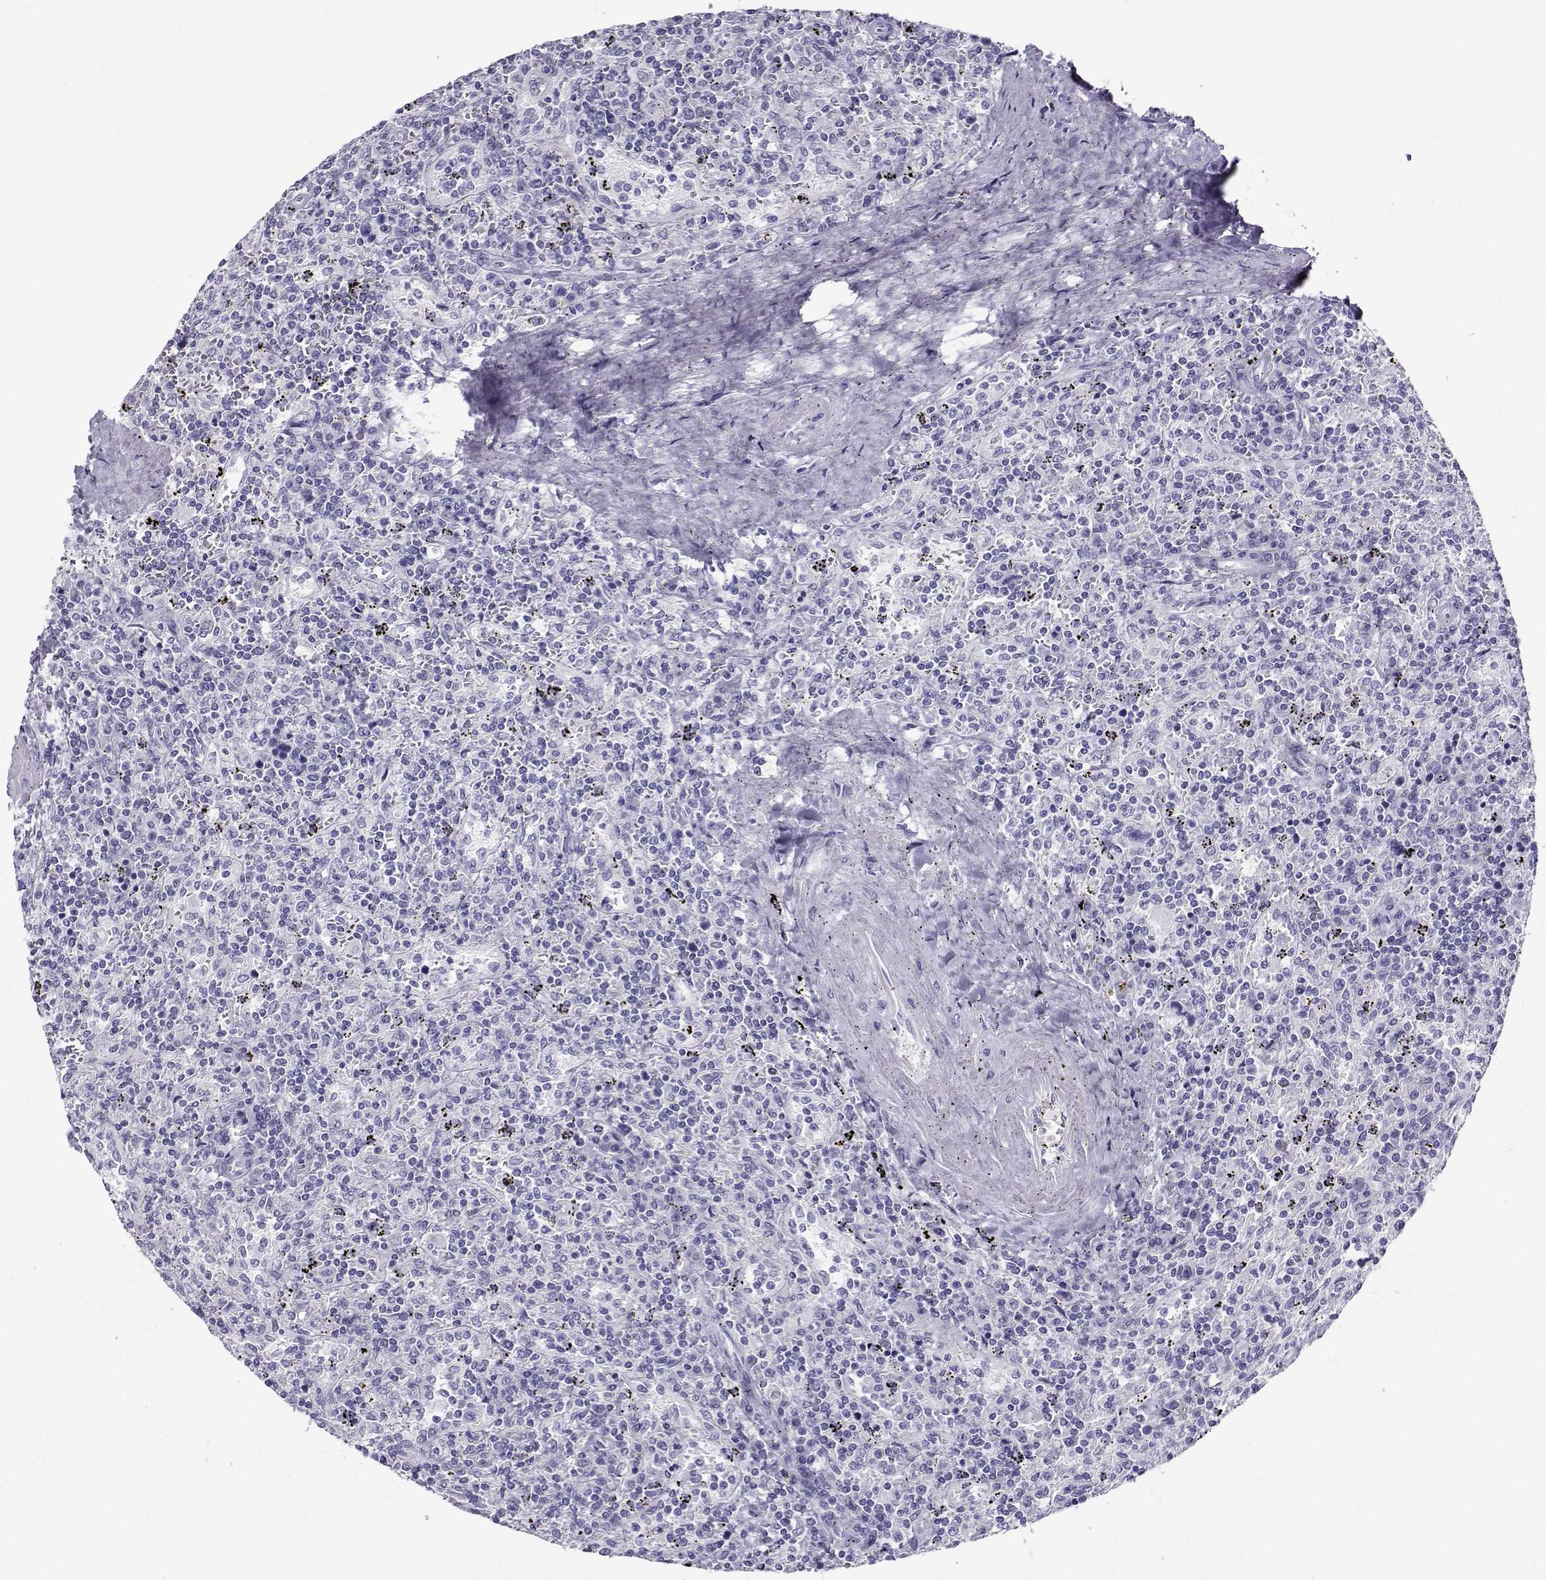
{"staining": {"intensity": "negative", "quantity": "none", "location": "none"}, "tissue": "lymphoma", "cell_type": "Tumor cells", "image_type": "cancer", "snomed": [{"axis": "morphology", "description": "Malignant lymphoma, non-Hodgkin's type, Low grade"}, {"axis": "topography", "description": "Spleen"}], "caption": "This is an immunohistochemistry micrograph of lymphoma. There is no positivity in tumor cells.", "gene": "RHOXF2", "patient": {"sex": "male", "age": 62}}